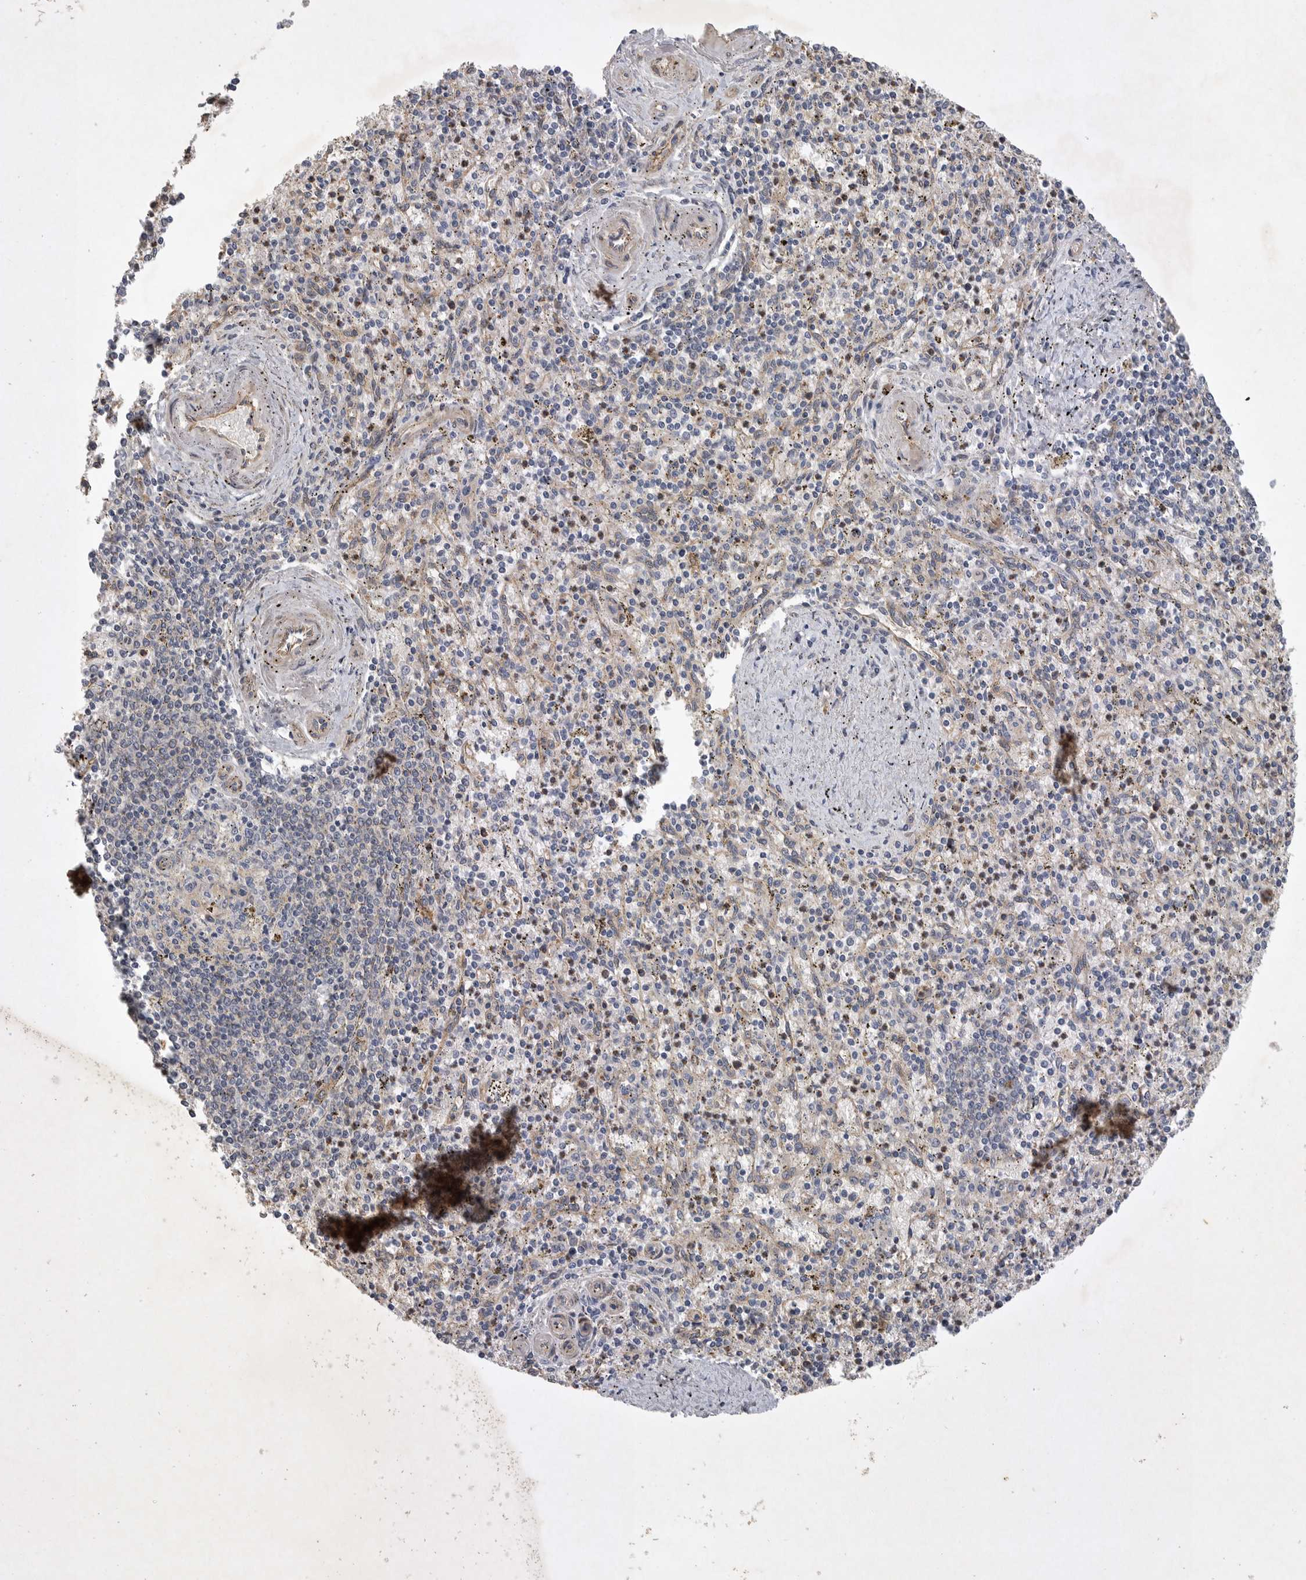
{"staining": {"intensity": "negative", "quantity": "none", "location": "none"}, "tissue": "spleen", "cell_type": "Cells in red pulp", "image_type": "normal", "snomed": [{"axis": "morphology", "description": "Normal tissue, NOS"}, {"axis": "topography", "description": "Spleen"}], "caption": "This is an immunohistochemistry photomicrograph of benign human spleen. There is no positivity in cells in red pulp.", "gene": "ANKFY1", "patient": {"sex": "male", "age": 72}}